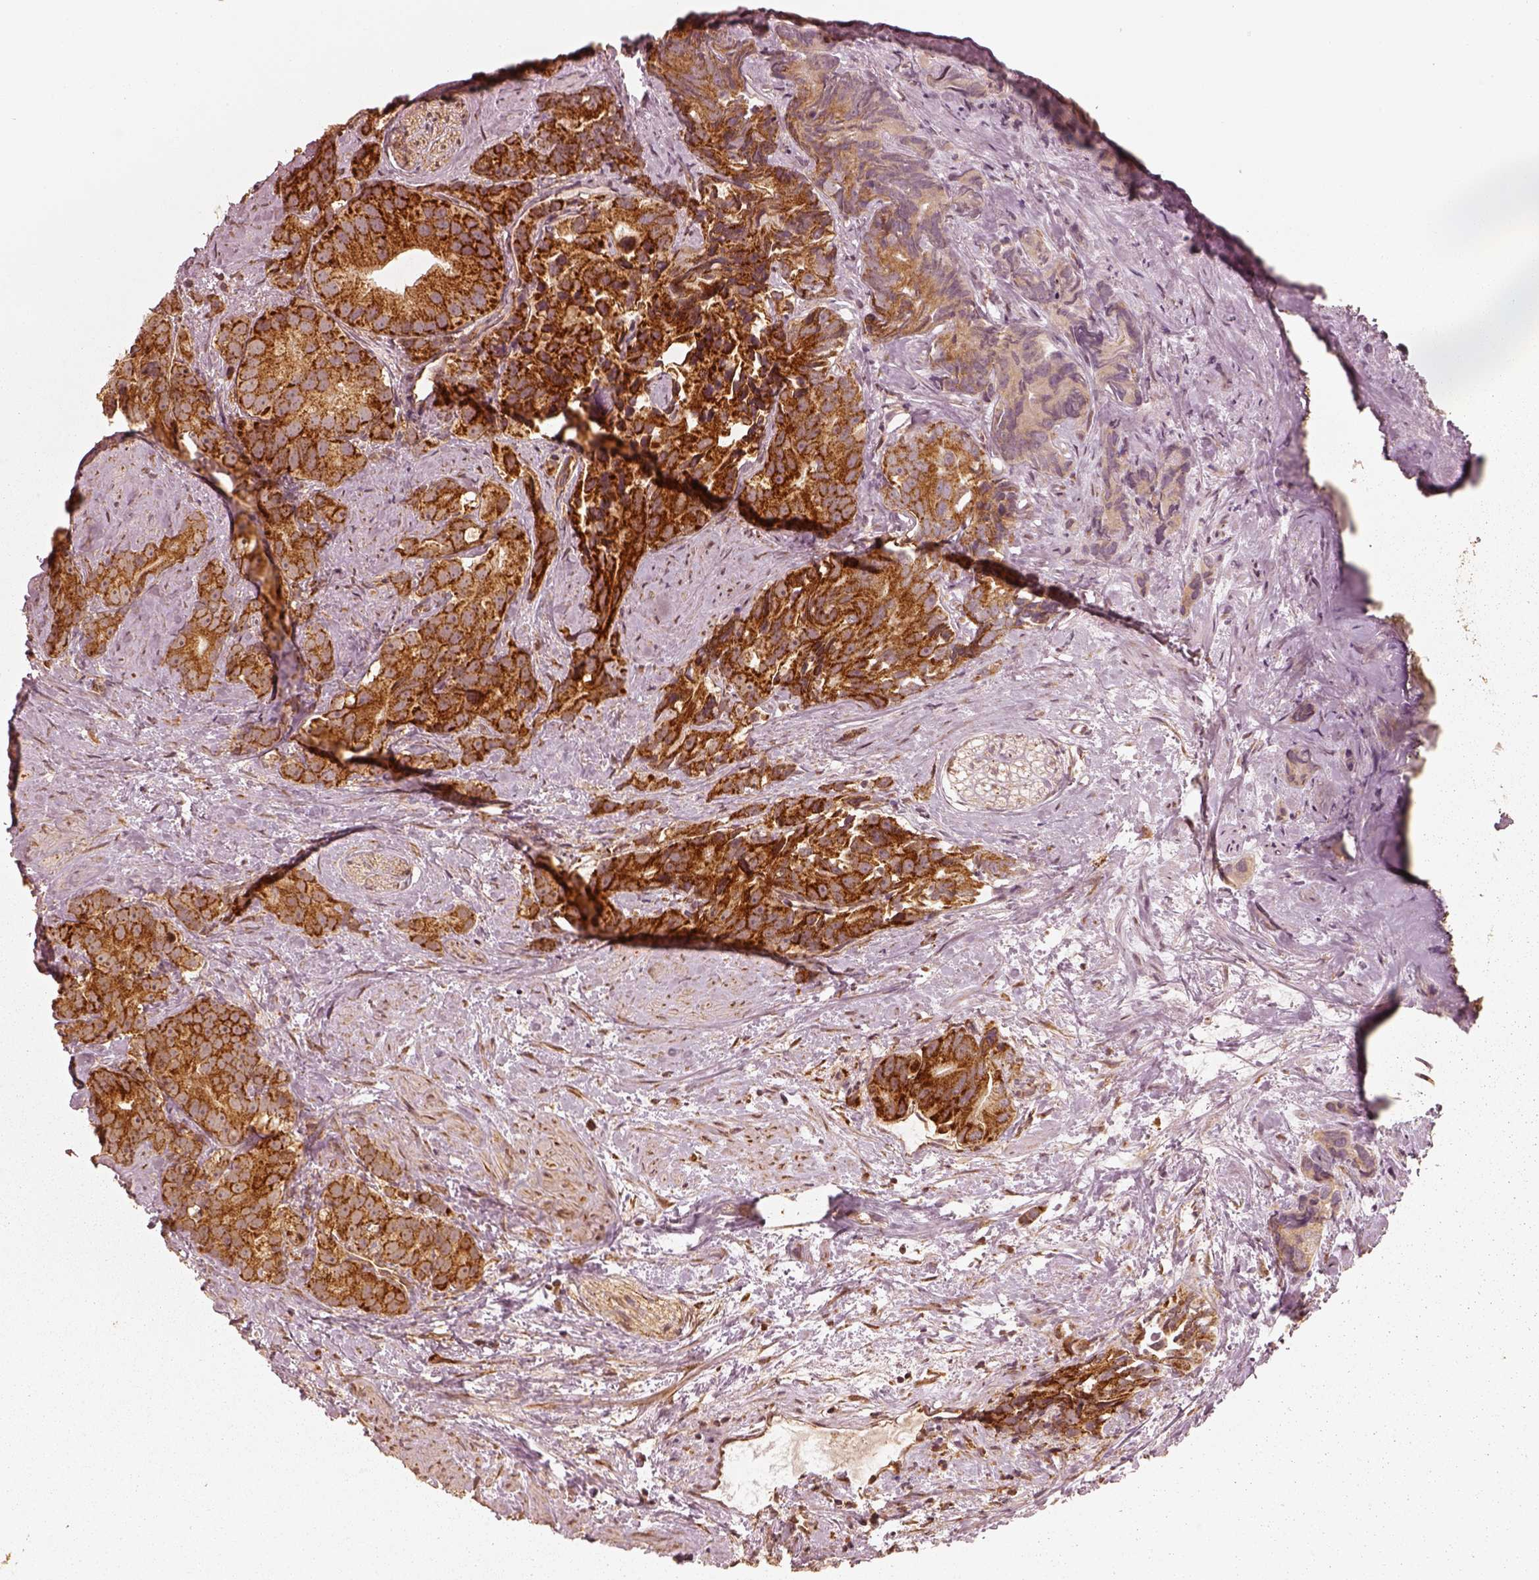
{"staining": {"intensity": "strong", "quantity": ">75%", "location": "cytoplasmic/membranous"}, "tissue": "prostate cancer", "cell_type": "Tumor cells", "image_type": "cancer", "snomed": [{"axis": "morphology", "description": "Adenocarcinoma, High grade"}, {"axis": "topography", "description": "Prostate"}], "caption": "The micrograph displays immunohistochemical staining of prostate cancer. There is strong cytoplasmic/membranous staining is appreciated in approximately >75% of tumor cells.", "gene": "DNAJC25", "patient": {"sex": "male", "age": 90}}